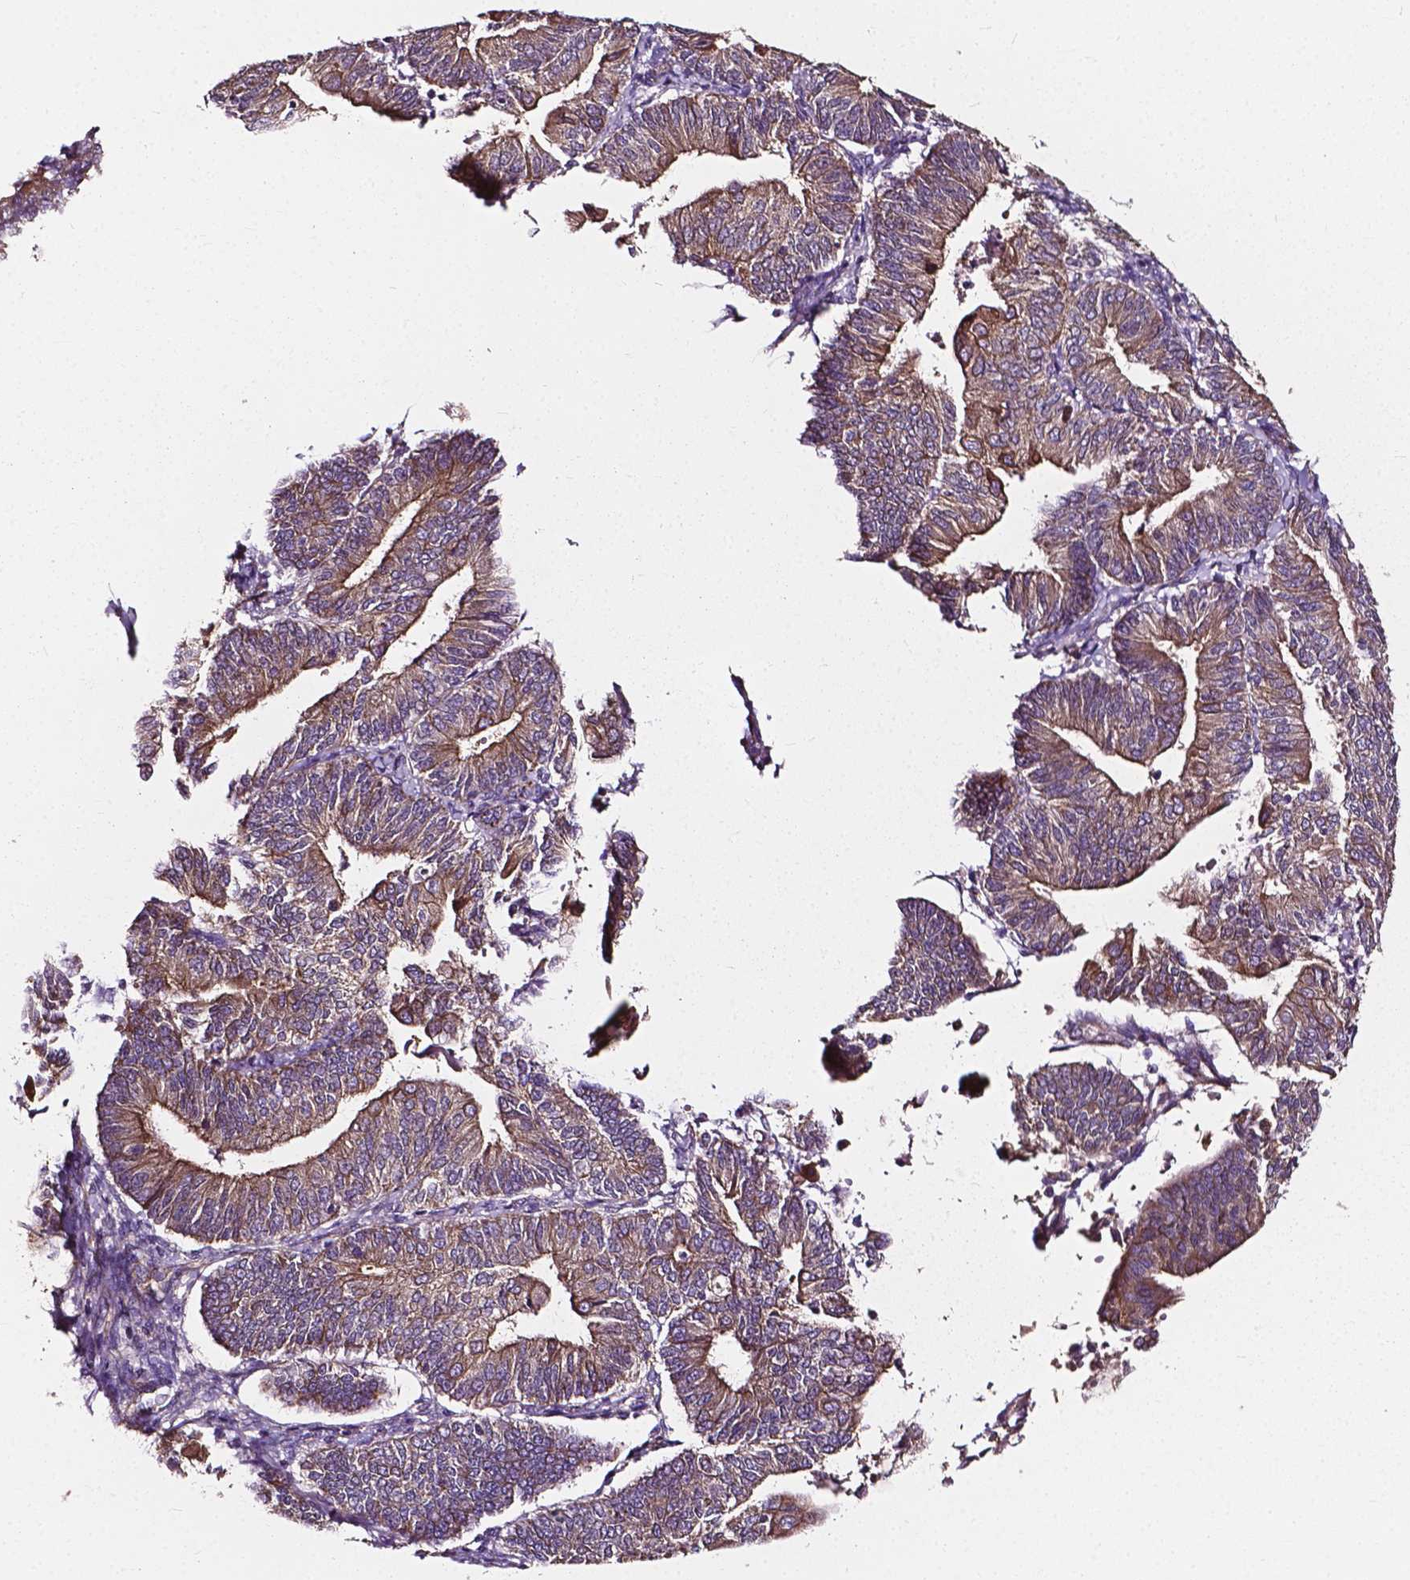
{"staining": {"intensity": "weak", "quantity": ">75%", "location": "cytoplasmic/membranous"}, "tissue": "endometrial cancer", "cell_type": "Tumor cells", "image_type": "cancer", "snomed": [{"axis": "morphology", "description": "Adenocarcinoma, NOS"}, {"axis": "topography", "description": "Endometrium"}], "caption": "Immunohistochemistry (IHC) of endometrial cancer (adenocarcinoma) reveals low levels of weak cytoplasmic/membranous expression in approximately >75% of tumor cells. The staining was performed using DAB, with brown indicating positive protein expression. Nuclei are stained blue with hematoxylin.", "gene": "ATG16L1", "patient": {"sex": "female", "age": 65}}